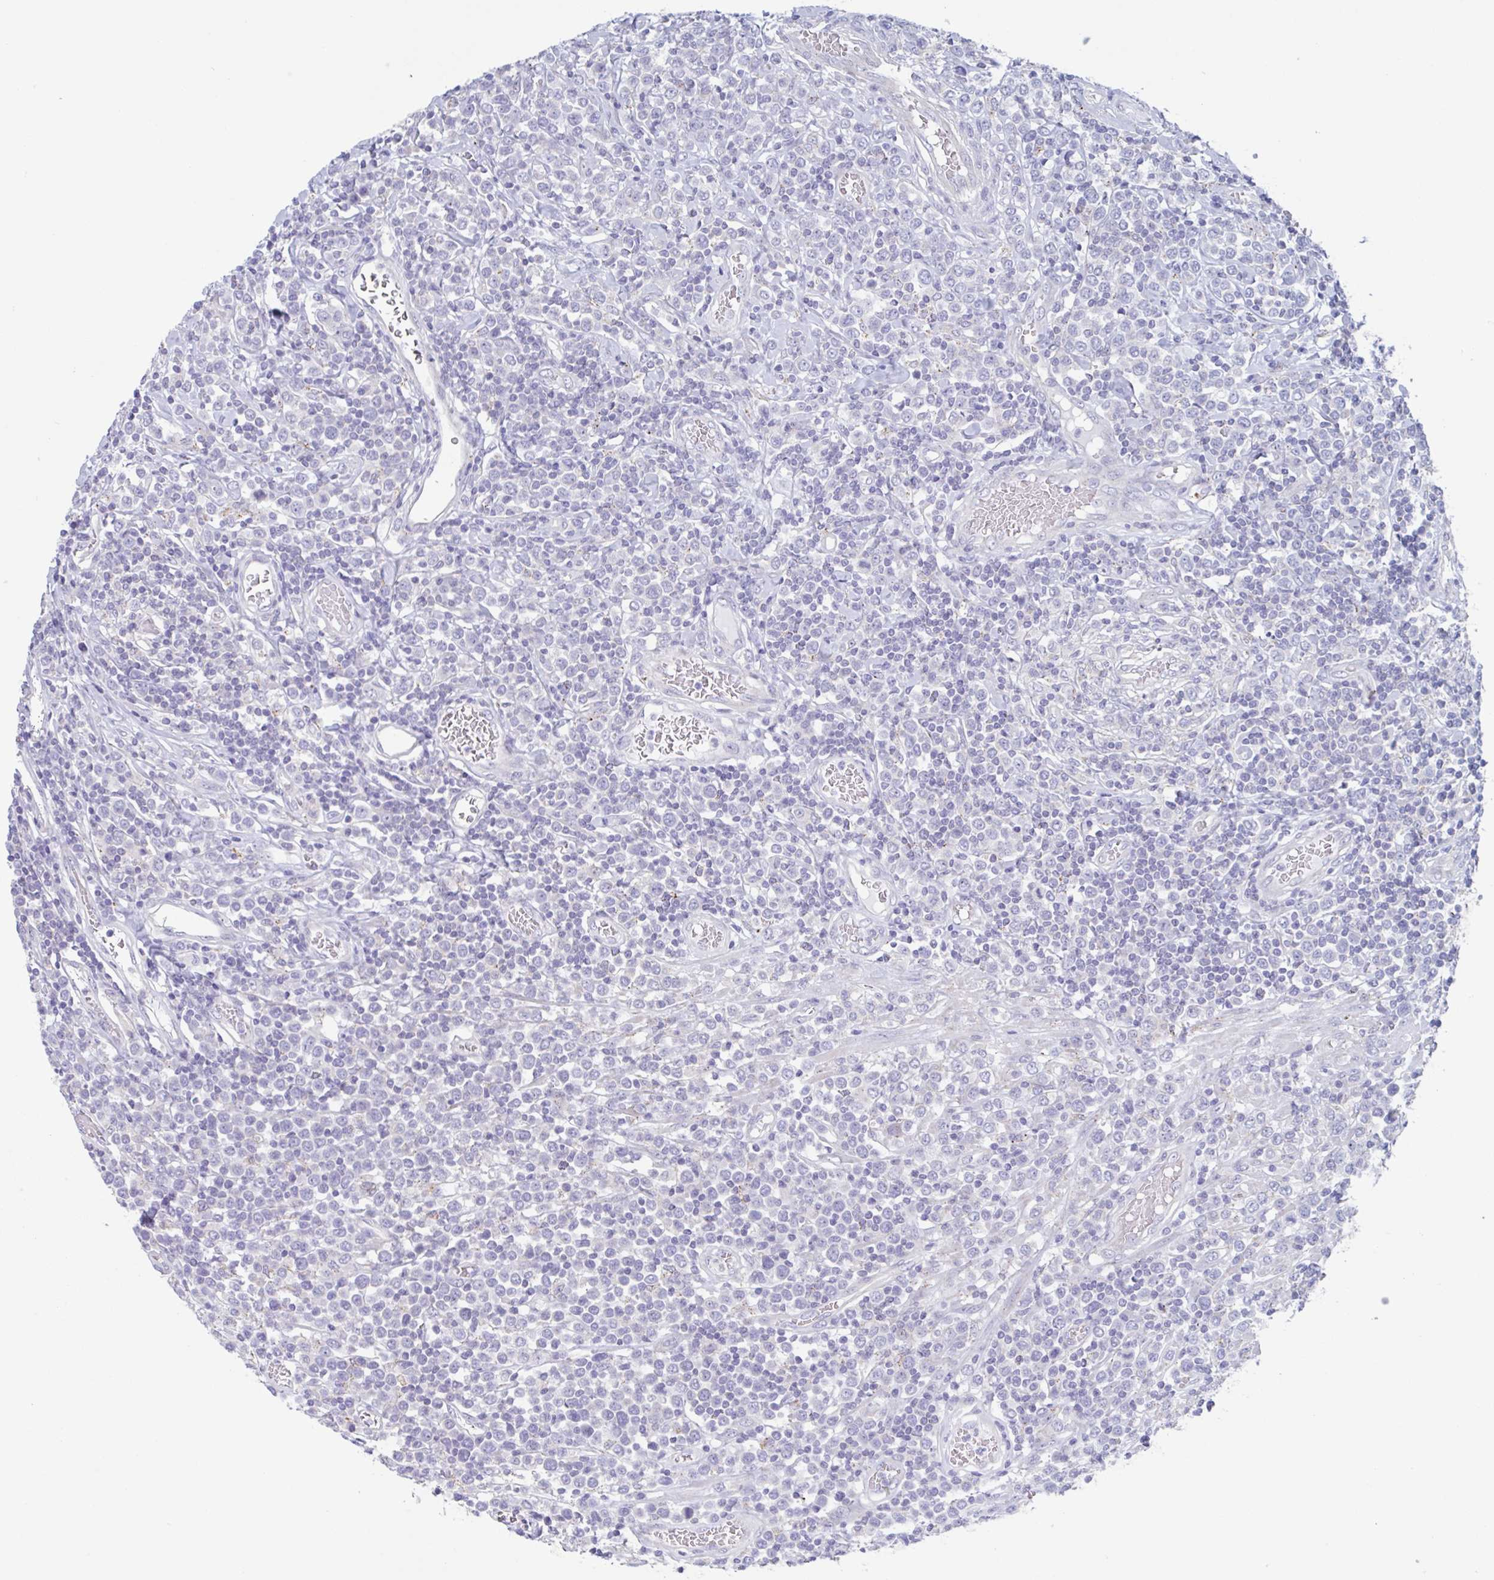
{"staining": {"intensity": "negative", "quantity": "none", "location": "none"}, "tissue": "lymphoma", "cell_type": "Tumor cells", "image_type": "cancer", "snomed": [{"axis": "morphology", "description": "Malignant lymphoma, non-Hodgkin's type, High grade"}, {"axis": "topography", "description": "Soft tissue"}], "caption": "An IHC histopathology image of malignant lymphoma, non-Hodgkin's type (high-grade) is shown. There is no staining in tumor cells of malignant lymphoma, non-Hodgkin's type (high-grade). The staining was performed using DAB to visualize the protein expression in brown, while the nuclei were stained in blue with hematoxylin (Magnification: 20x).", "gene": "CHMP5", "patient": {"sex": "female", "age": 56}}